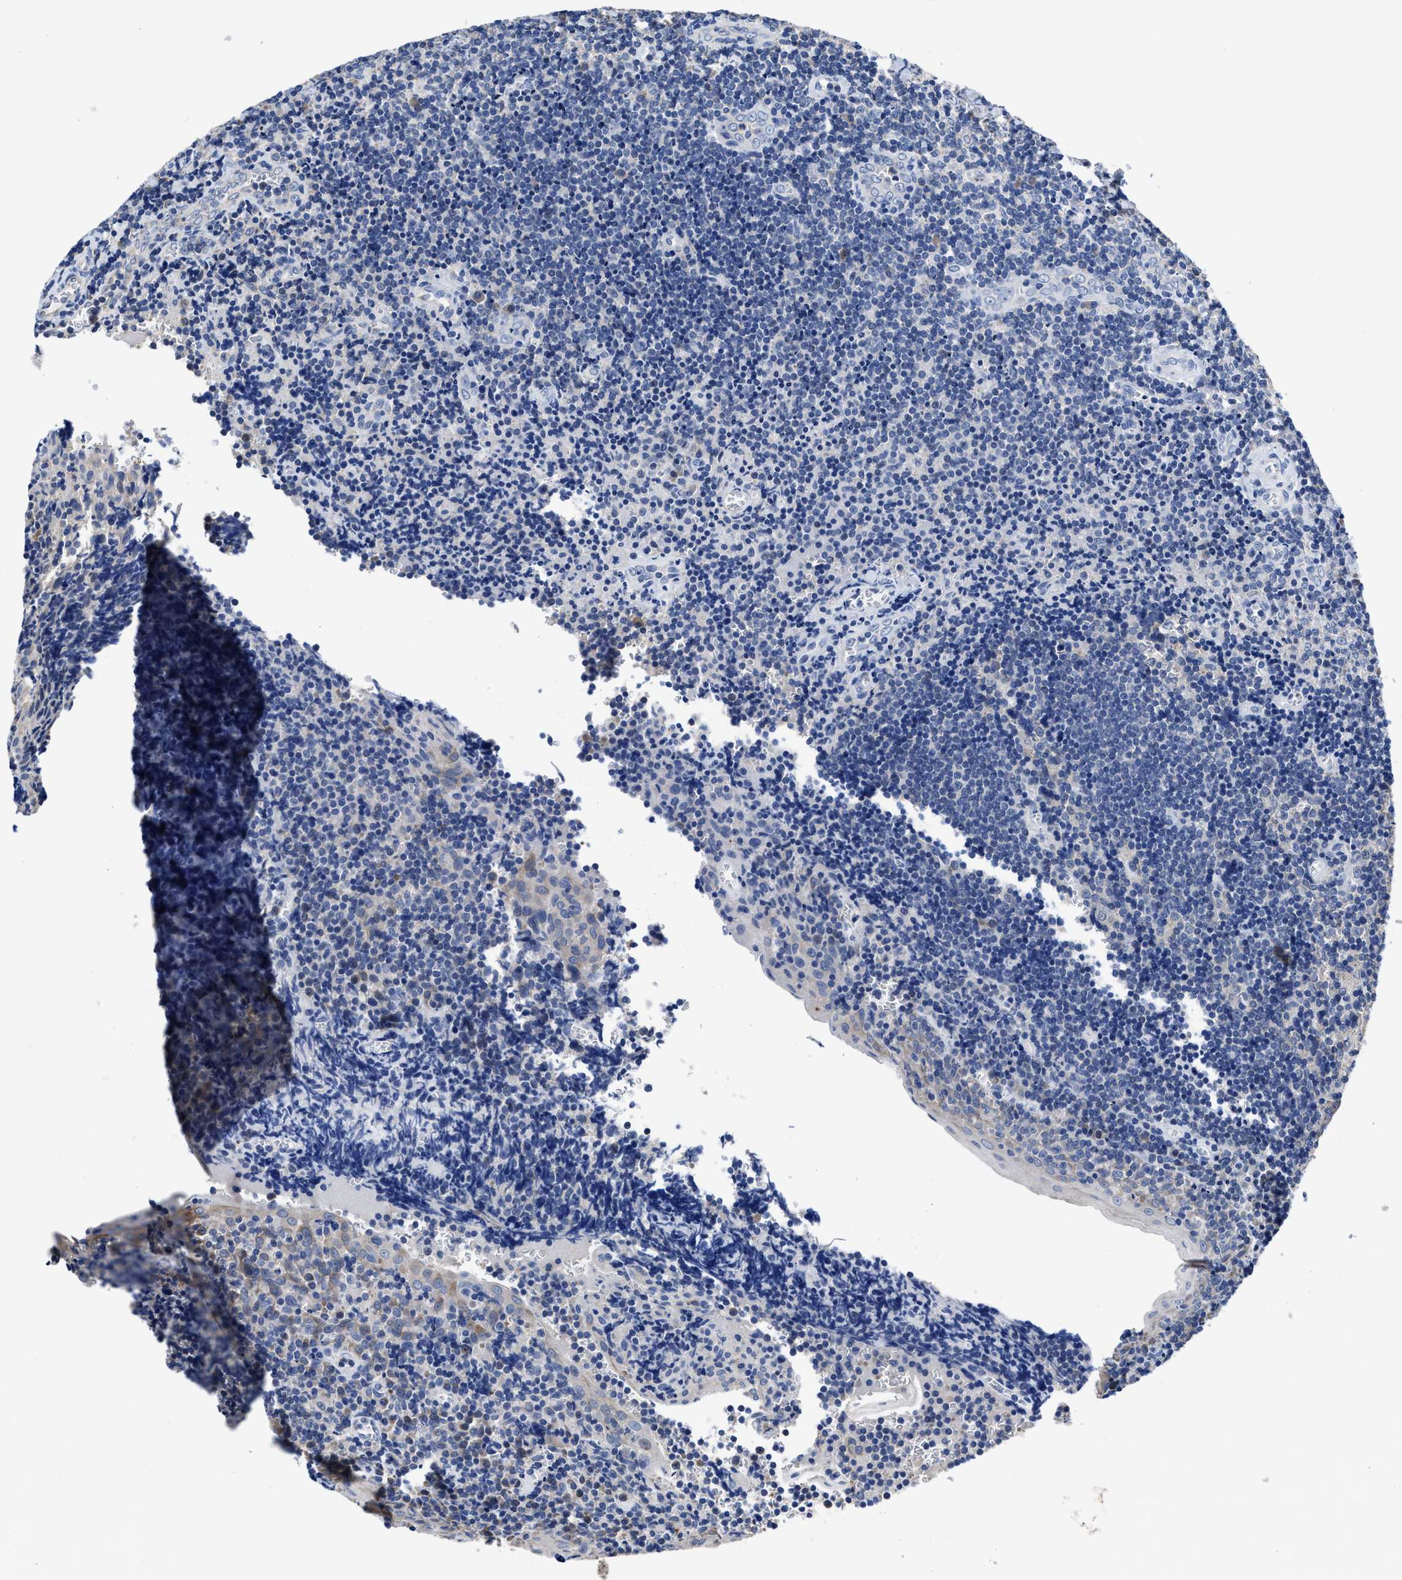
{"staining": {"intensity": "negative", "quantity": "none", "location": "none"}, "tissue": "tonsil", "cell_type": "Germinal center cells", "image_type": "normal", "snomed": [{"axis": "morphology", "description": "Normal tissue, NOS"}, {"axis": "morphology", "description": "Inflammation, NOS"}, {"axis": "topography", "description": "Tonsil"}], "caption": "Human tonsil stained for a protein using immunohistochemistry (IHC) exhibits no expression in germinal center cells.", "gene": "HOOK1", "patient": {"sex": "female", "age": 31}}